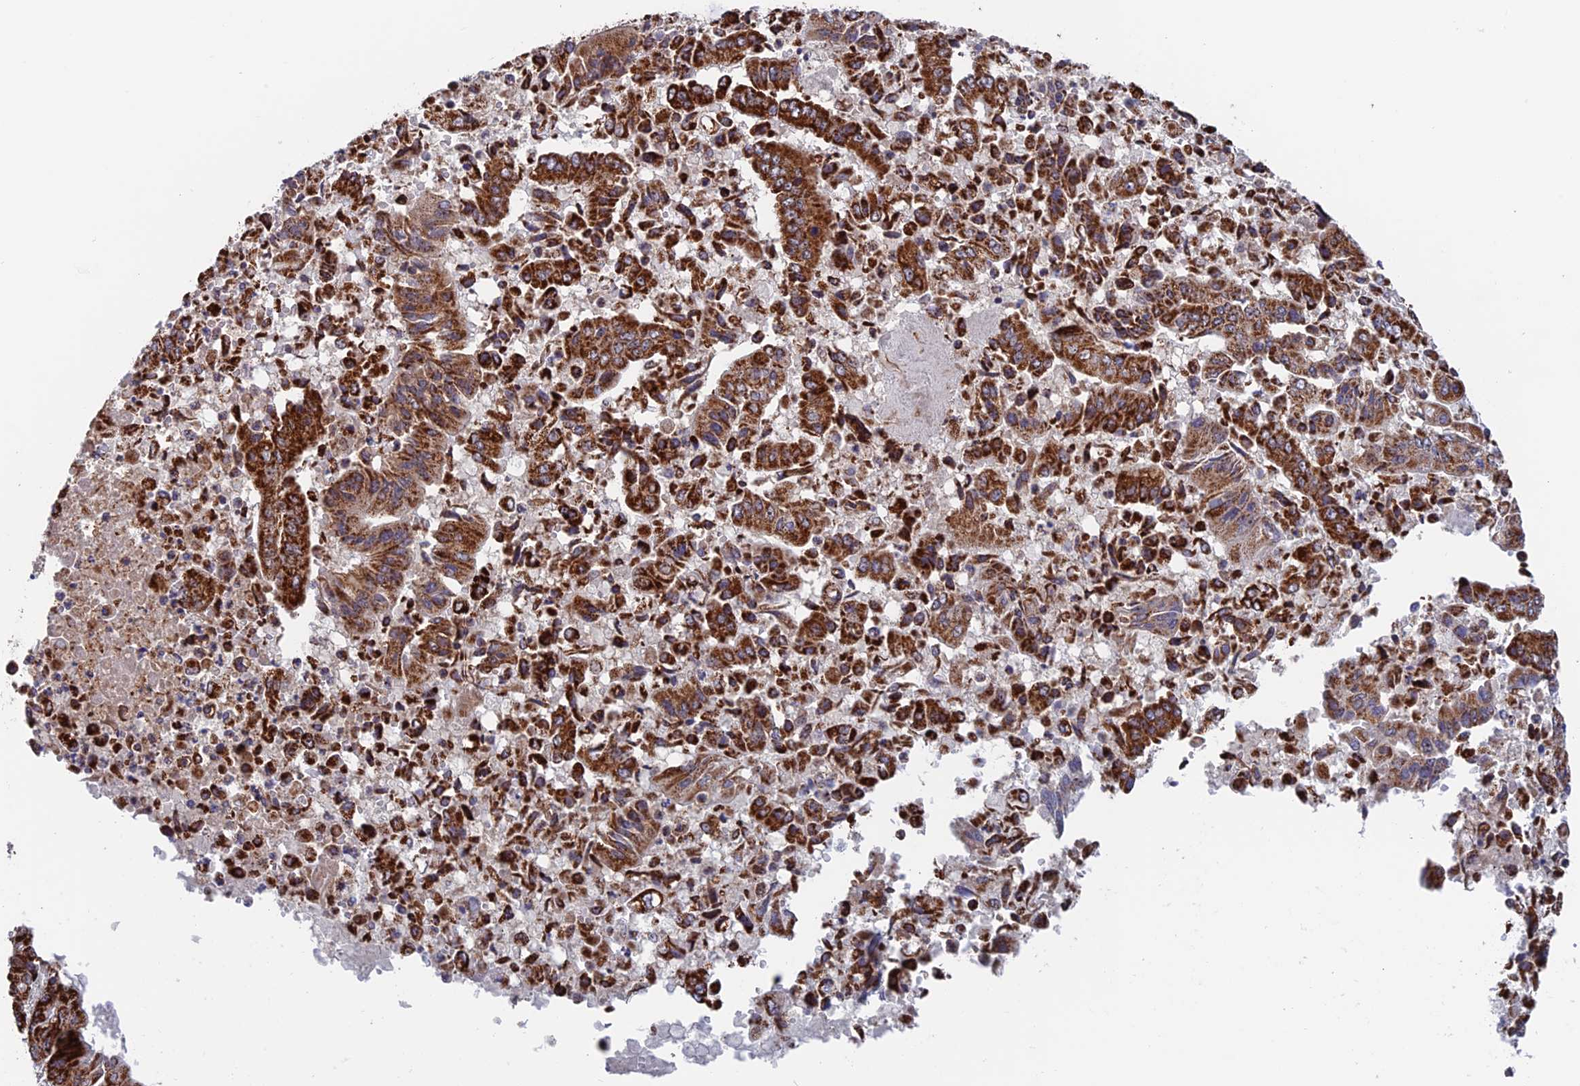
{"staining": {"intensity": "strong", "quantity": ">75%", "location": "cytoplasmic/membranous"}, "tissue": "pancreatic cancer", "cell_type": "Tumor cells", "image_type": "cancer", "snomed": [{"axis": "morphology", "description": "Adenocarcinoma, NOS"}, {"axis": "topography", "description": "Pancreas"}], "caption": "Brown immunohistochemical staining in pancreatic adenocarcinoma shows strong cytoplasmic/membranous expression in approximately >75% of tumor cells. Immunohistochemistry stains the protein in brown and the nuclei are stained blue.", "gene": "DTYMK", "patient": {"sex": "female", "age": 77}}